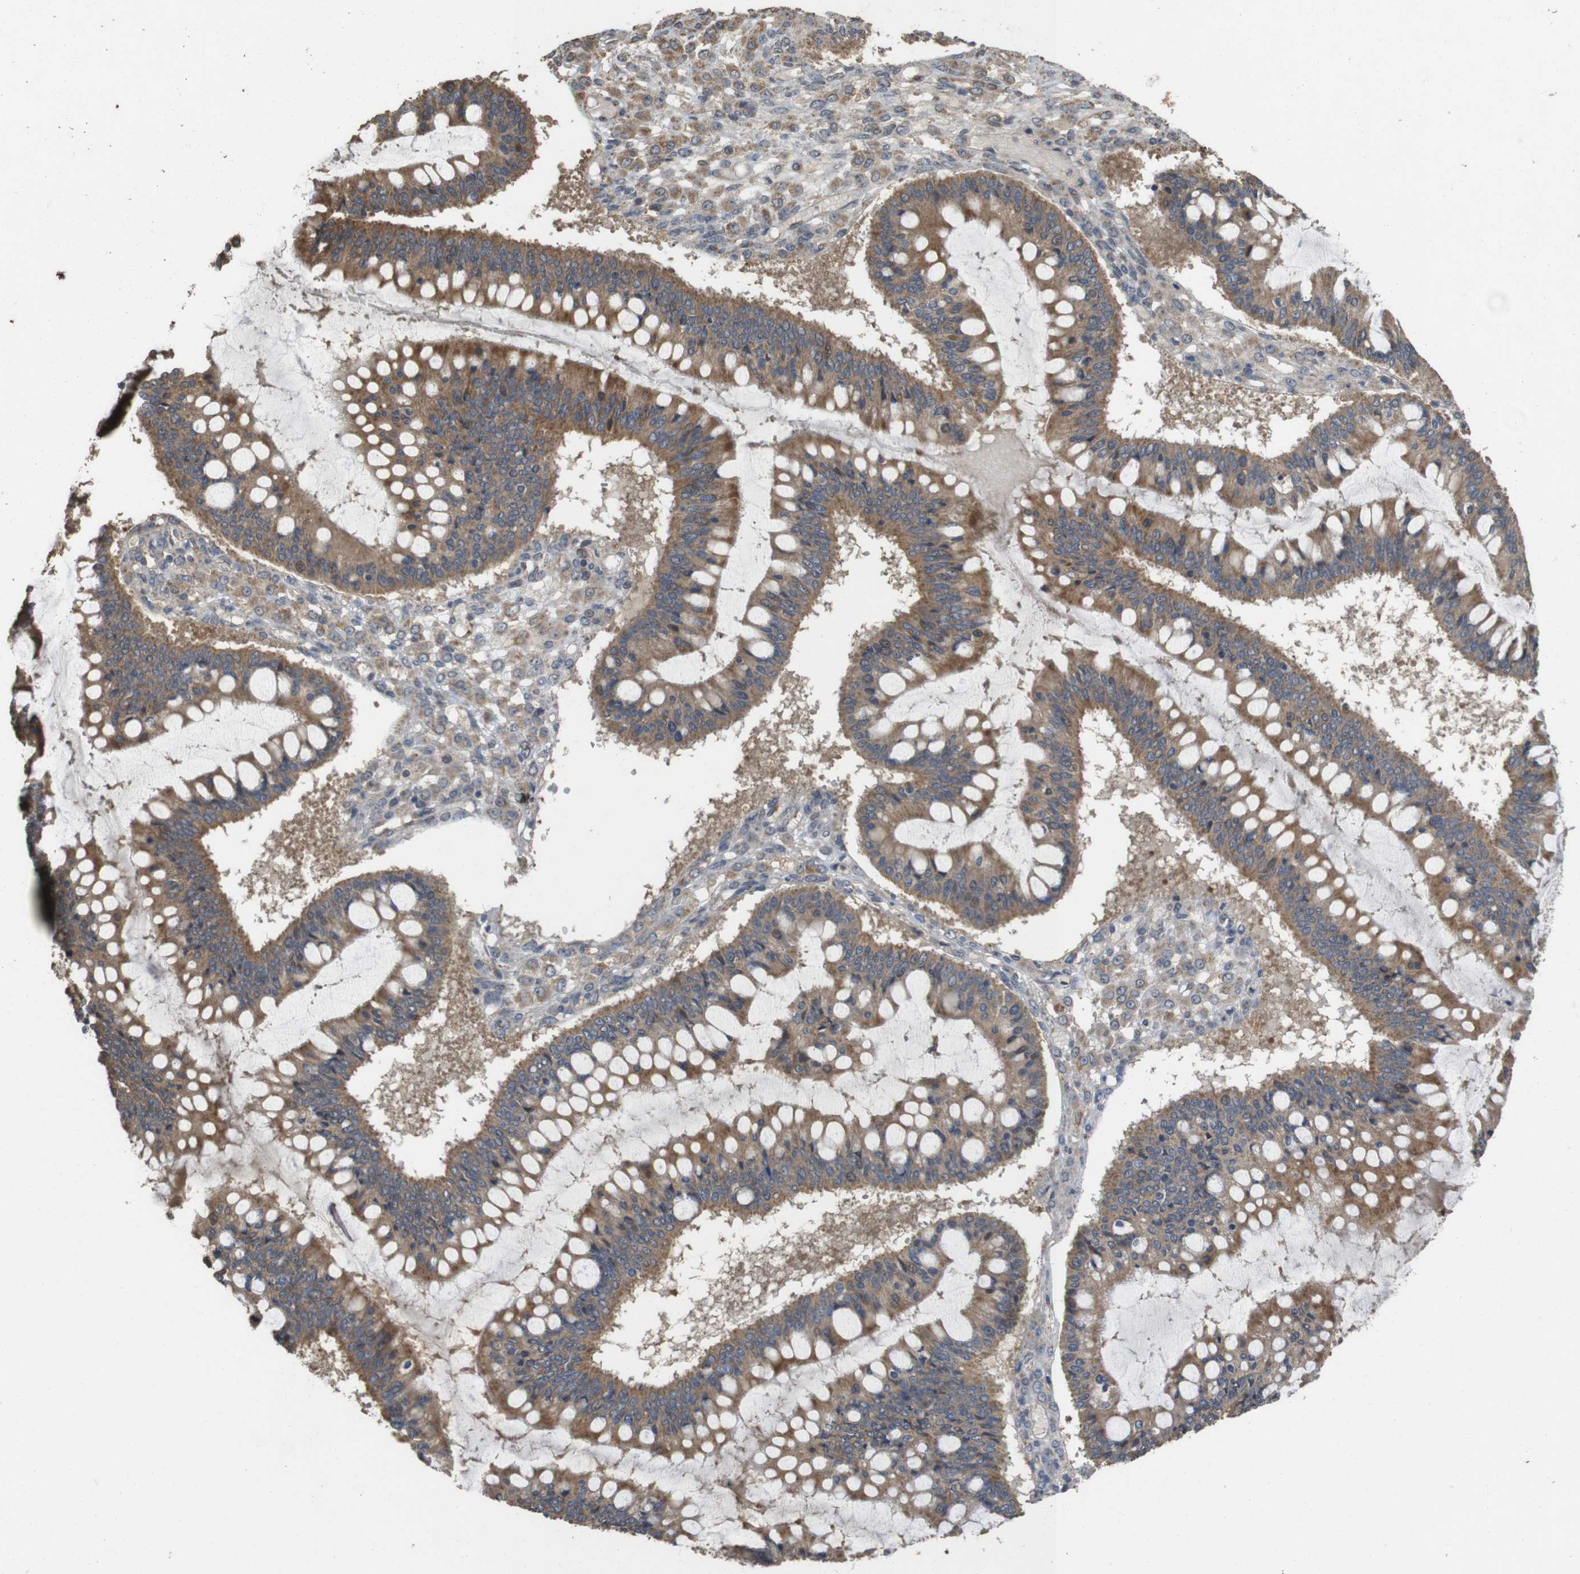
{"staining": {"intensity": "moderate", "quantity": ">75%", "location": "cytoplasmic/membranous"}, "tissue": "ovarian cancer", "cell_type": "Tumor cells", "image_type": "cancer", "snomed": [{"axis": "morphology", "description": "Cystadenocarcinoma, mucinous, NOS"}, {"axis": "topography", "description": "Ovary"}], "caption": "A brown stain highlights moderate cytoplasmic/membranous positivity of a protein in ovarian mucinous cystadenocarcinoma tumor cells.", "gene": "PCDHB10", "patient": {"sex": "female", "age": 73}}